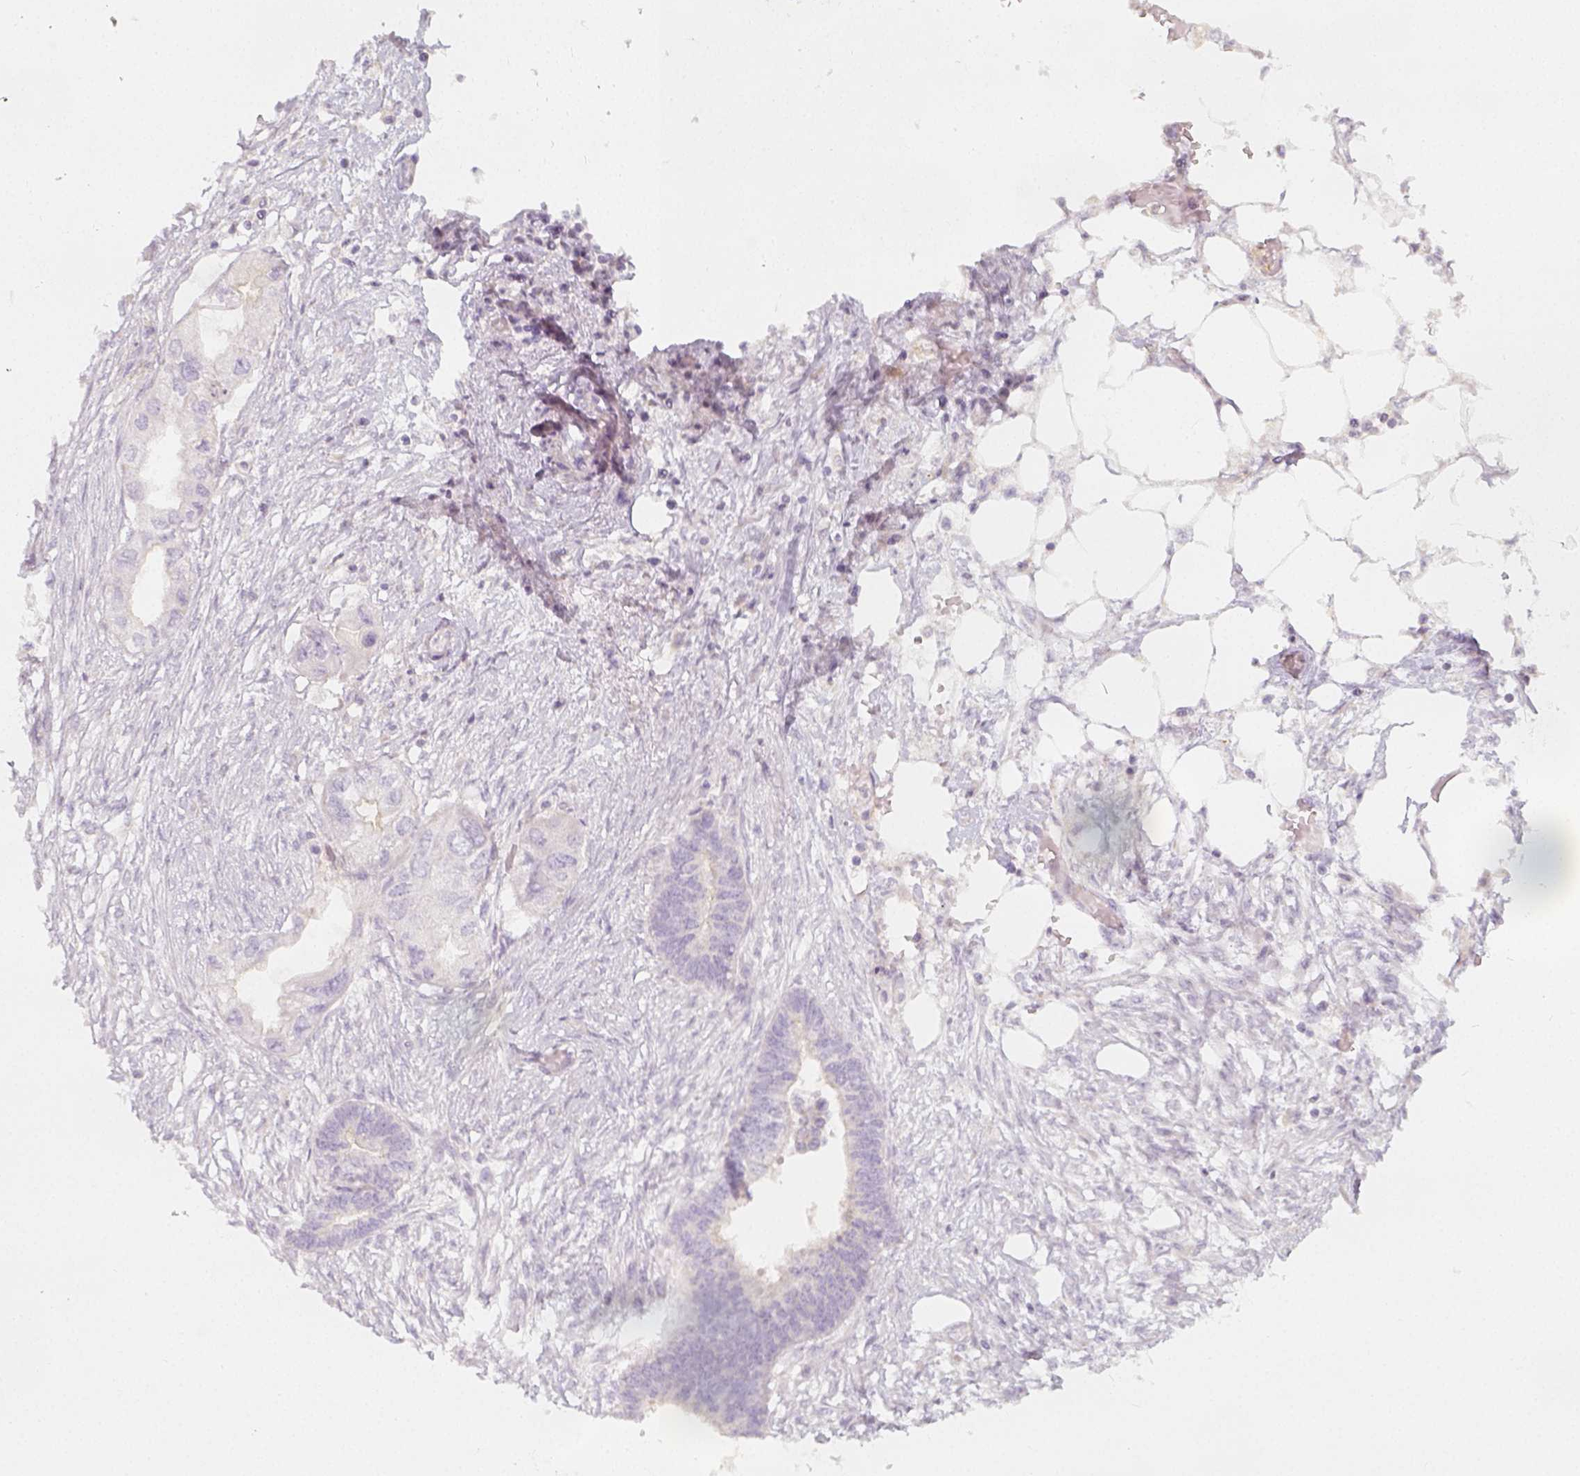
{"staining": {"intensity": "negative", "quantity": "none", "location": "none"}, "tissue": "endometrial cancer", "cell_type": "Tumor cells", "image_type": "cancer", "snomed": [{"axis": "morphology", "description": "Adenocarcinoma, NOS"}, {"axis": "morphology", "description": "Adenocarcinoma, metastatic, NOS"}, {"axis": "topography", "description": "Adipose tissue"}, {"axis": "topography", "description": "Endometrium"}], "caption": "Immunohistochemistry (IHC) histopathology image of human endometrial adenocarcinoma stained for a protein (brown), which reveals no positivity in tumor cells.", "gene": "PTPRJ", "patient": {"sex": "female", "age": 67}}